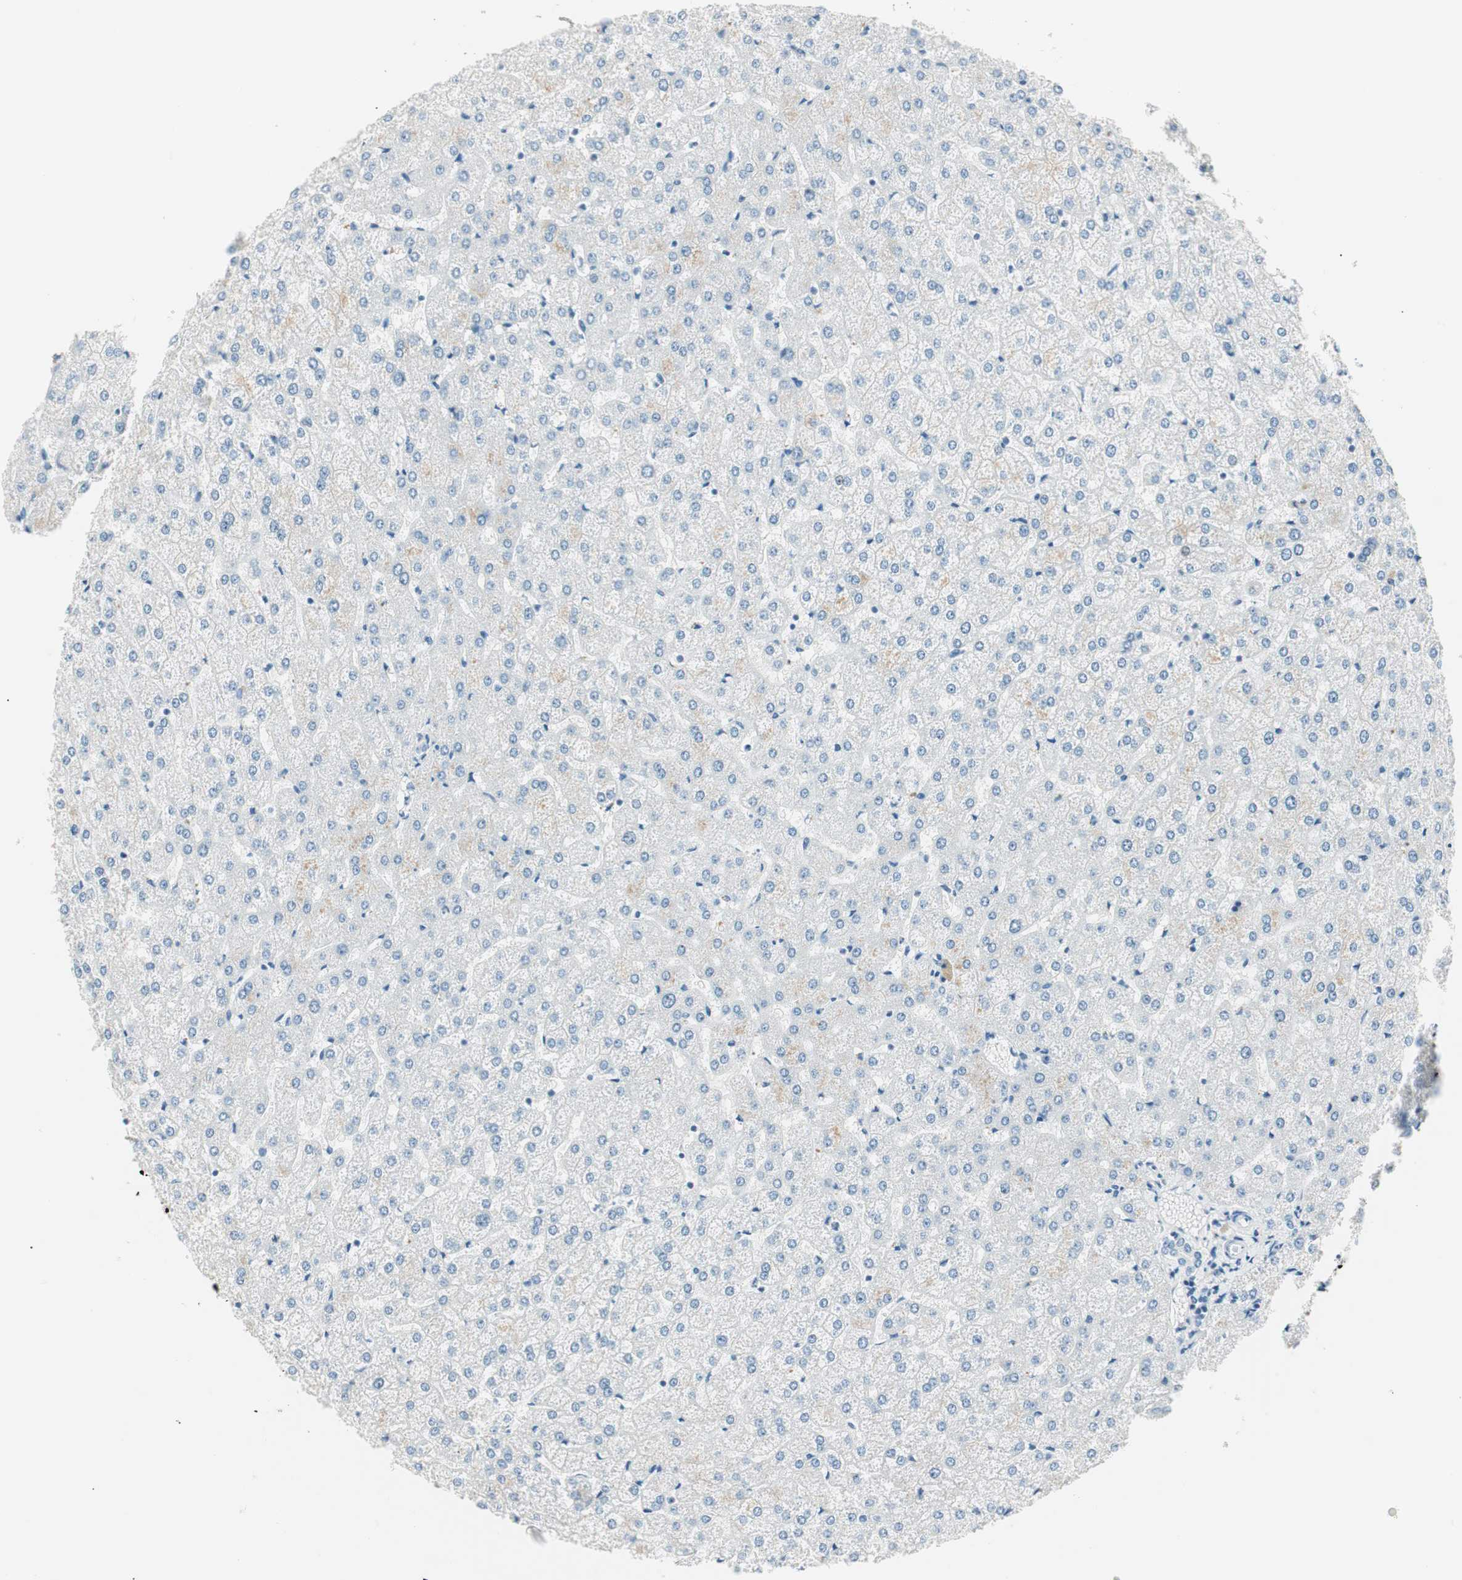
{"staining": {"intensity": "negative", "quantity": "none", "location": "none"}, "tissue": "liver", "cell_type": "Cholangiocytes", "image_type": "normal", "snomed": [{"axis": "morphology", "description": "Normal tissue, NOS"}, {"axis": "topography", "description": "Liver"}], "caption": "A high-resolution image shows IHC staining of unremarkable liver, which reveals no significant positivity in cholangiocytes. Nuclei are stained in blue.", "gene": "HOXB13", "patient": {"sex": "female", "age": 32}}